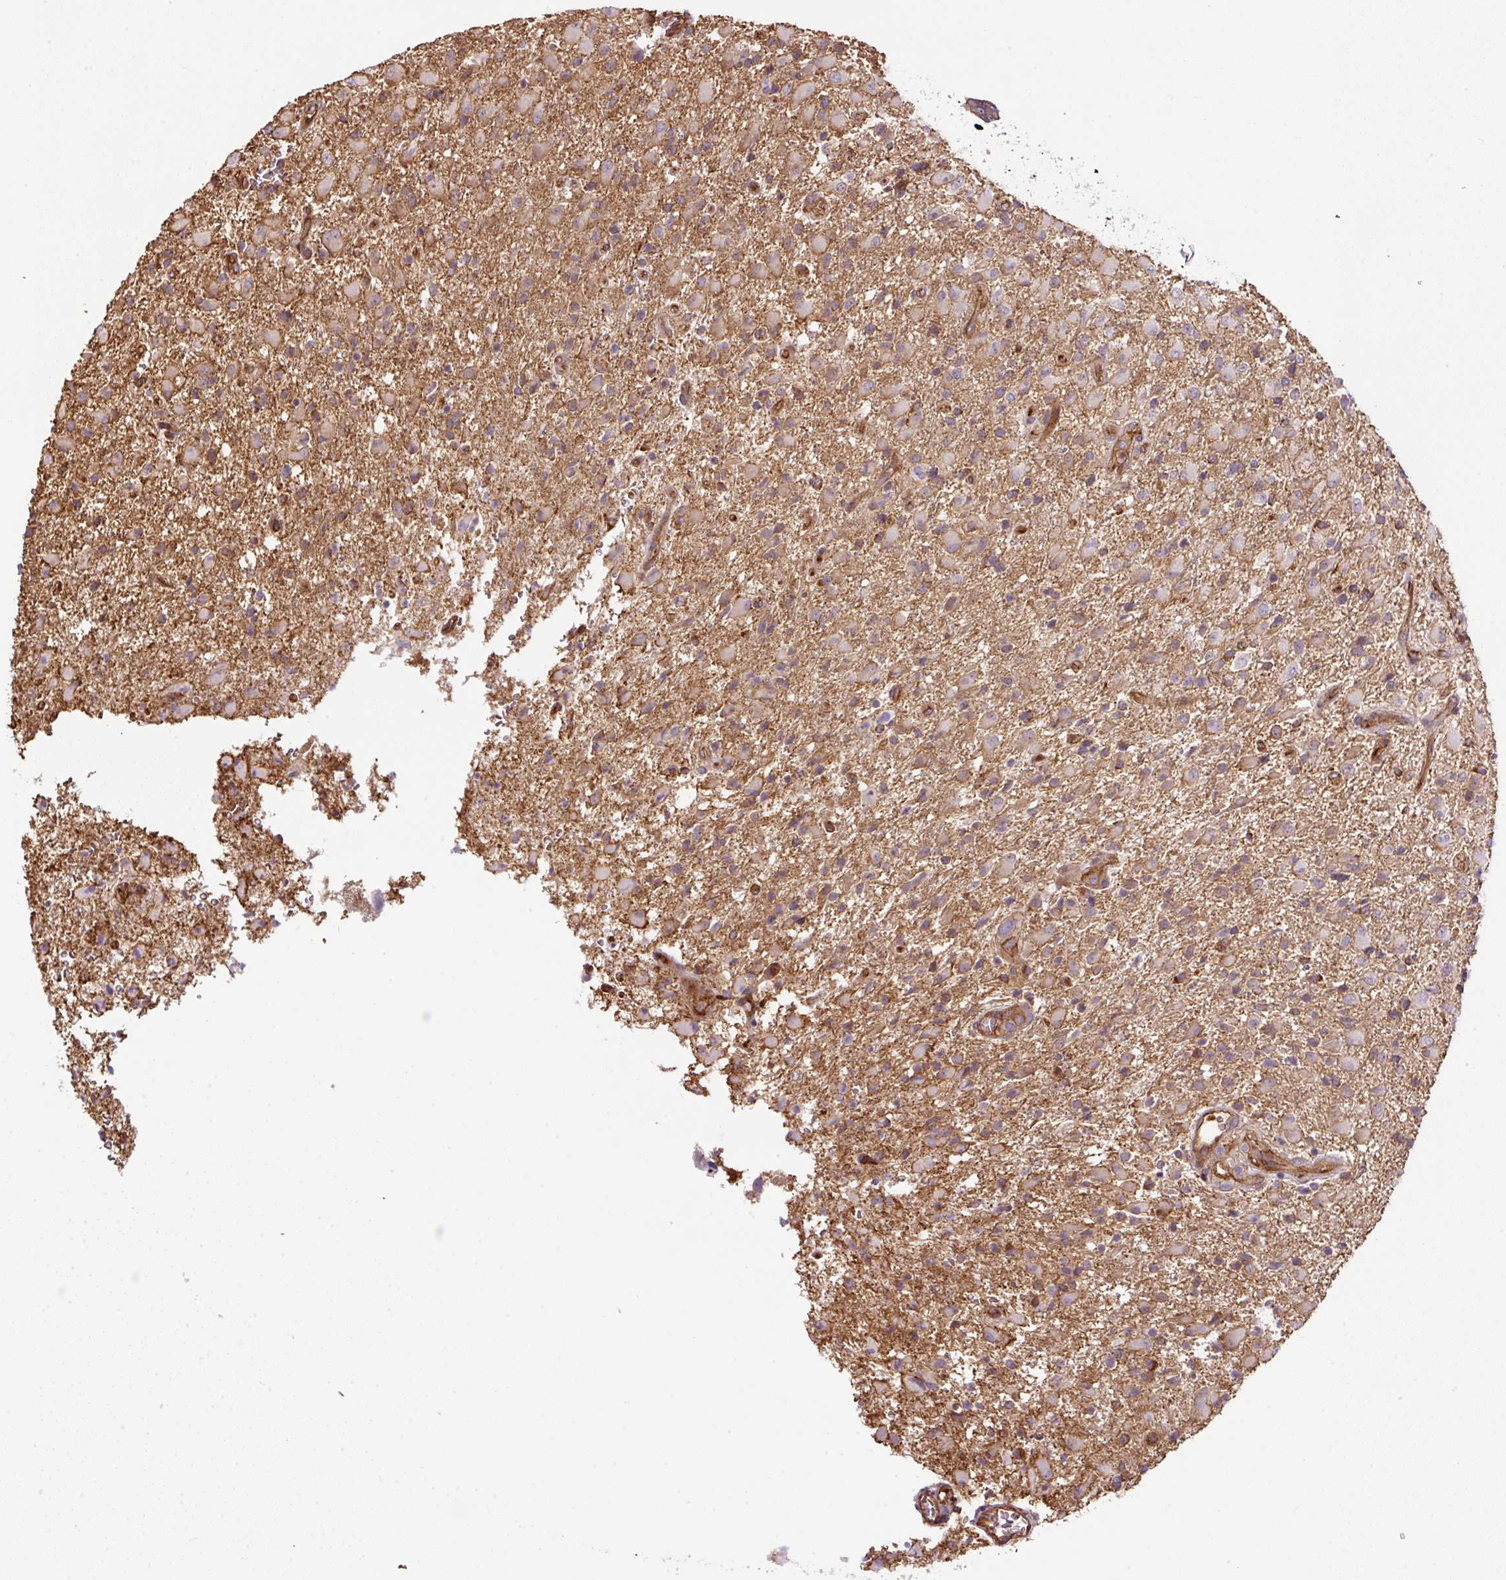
{"staining": {"intensity": "negative", "quantity": "none", "location": "none"}, "tissue": "glioma", "cell_type": "Tumor cells", "image_type": "cancer", "snomed": [{"axis": "morphology", "description": "Glioma, malignant, Low grade"}, {"axis": "topography", "description": "Brain"}], "caption": "A photomicrograph of glioma stained for a protein demonstrates no brown staining in tumor cells.", "gene": "B3GALT5", "patient": {"sex": "male", "age": 65}}